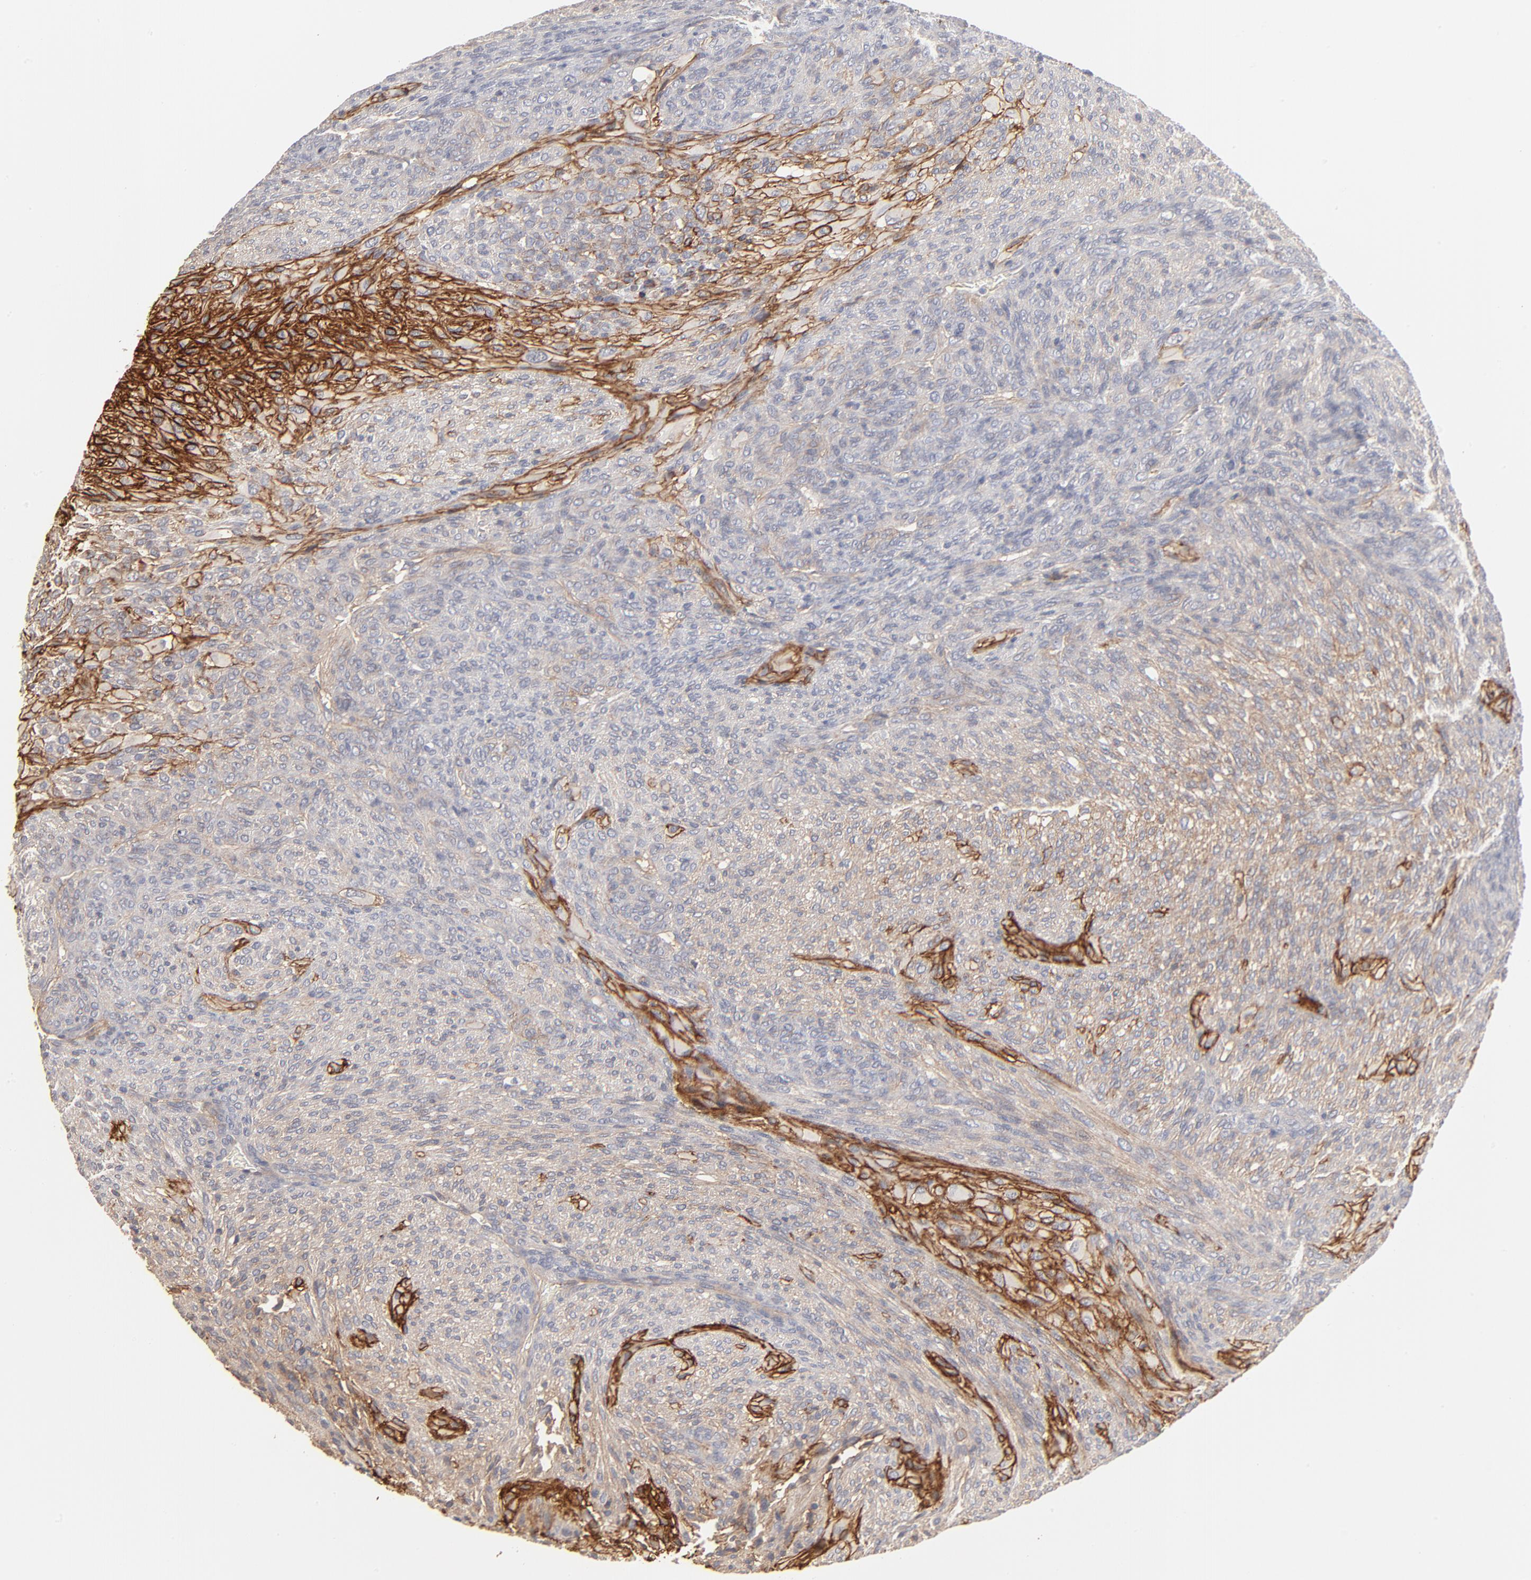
{"staining": {"intensity": "weak", "quantity": ">75%", "location": "cytoplasmic/membranous"}, "tissue": "glioma", "cell_type": "Tumor cells", "image_type": "cancer", "snomed": [{"axis": "morphology", "description": "Glioma, malignant, High grade"}, {"axis": "topography", "description": "Cerebral cortex"}], "caption": "Tumor cells show low levels of weak cytoplasmic/membranous staining in about >75% of cells in glioma.", "gene": "SLC16A1", "patient": {"sex": "female", "age": 55}}